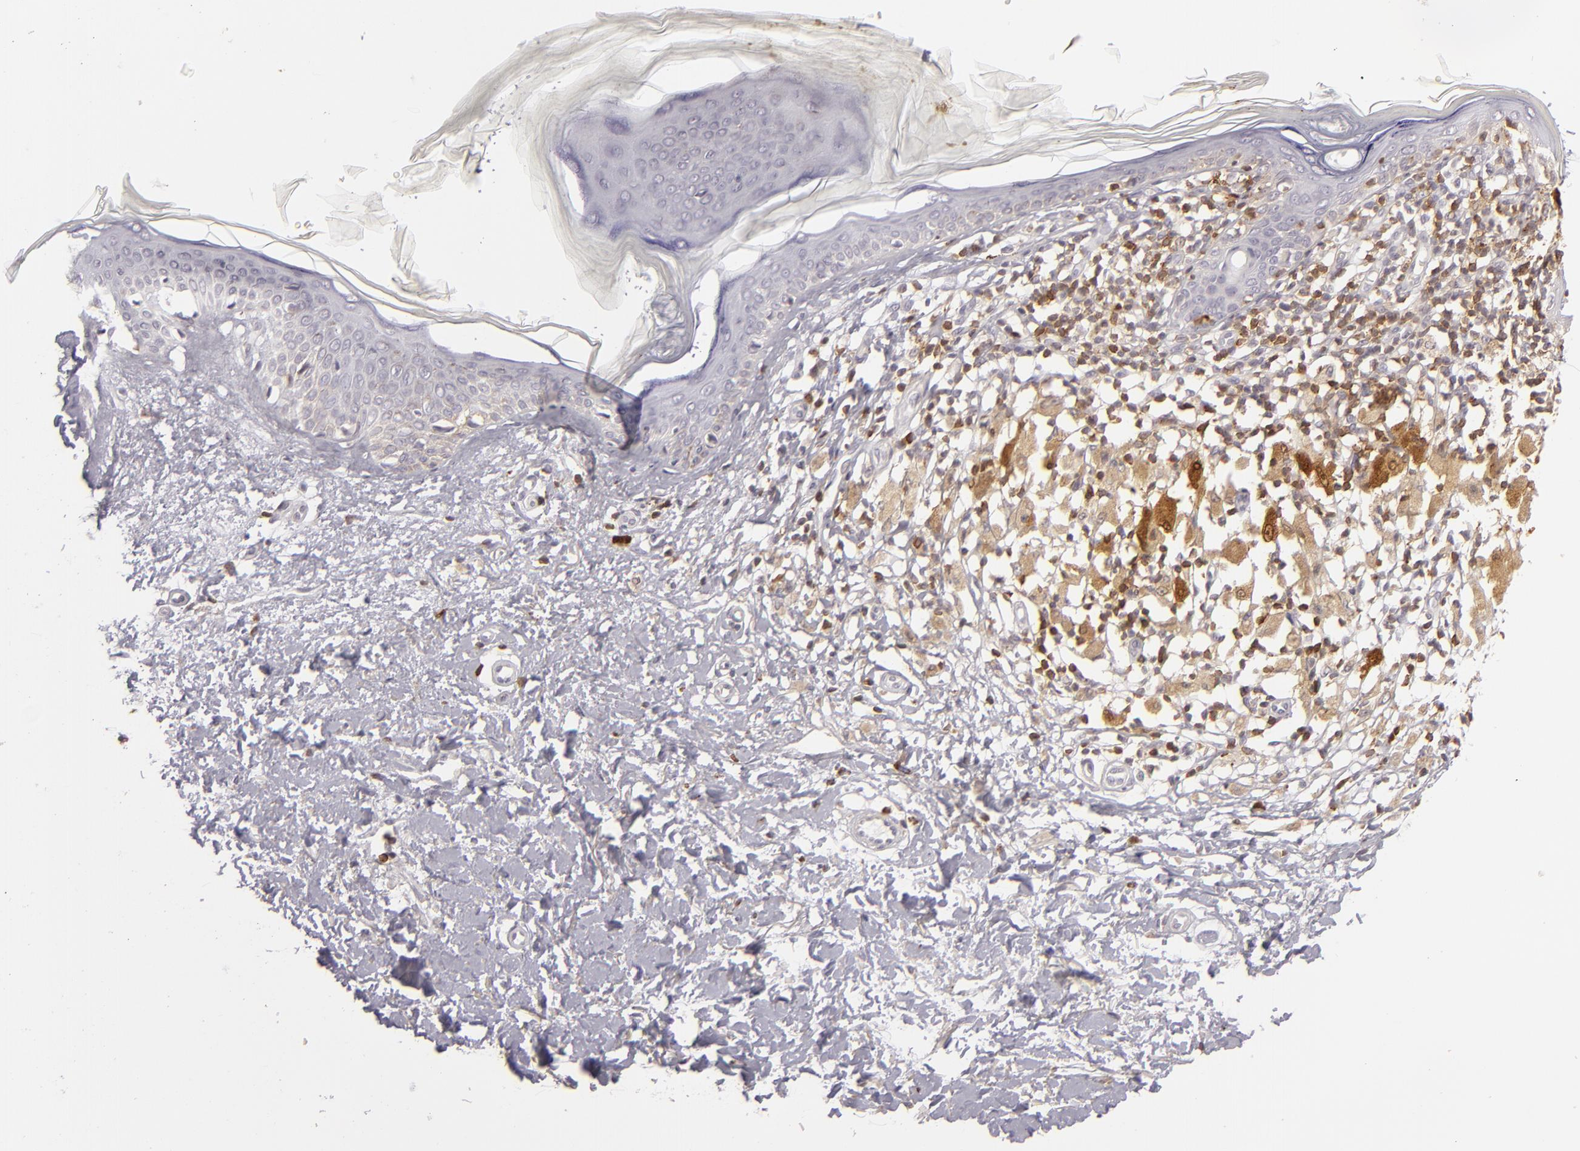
{"staining": {"intensity": "moderate", "quantity": "25%-75%", "location": "cytoplasmic/membranous"}, "tissue": "melanoma", "cell_type": "Tumor cells", "image_type": "cancer", "snomed": [{"axis": "morphology", "description": "Malignant melanoma, NOS"}, {"axis": "topography", "description": "Skin"}], "caption": "IHC of human melanoma exhibits medium levels of moderate cytoplasmic/membranous expression in about 25%-75% of tumor cells. The protein is stained brown, and the nuclei are stained in blue (DAB IHC with brightfield microscopy, high magnification).", "gene": "APOBEC3G", "patient": {"sex": "male", "age": 88}}